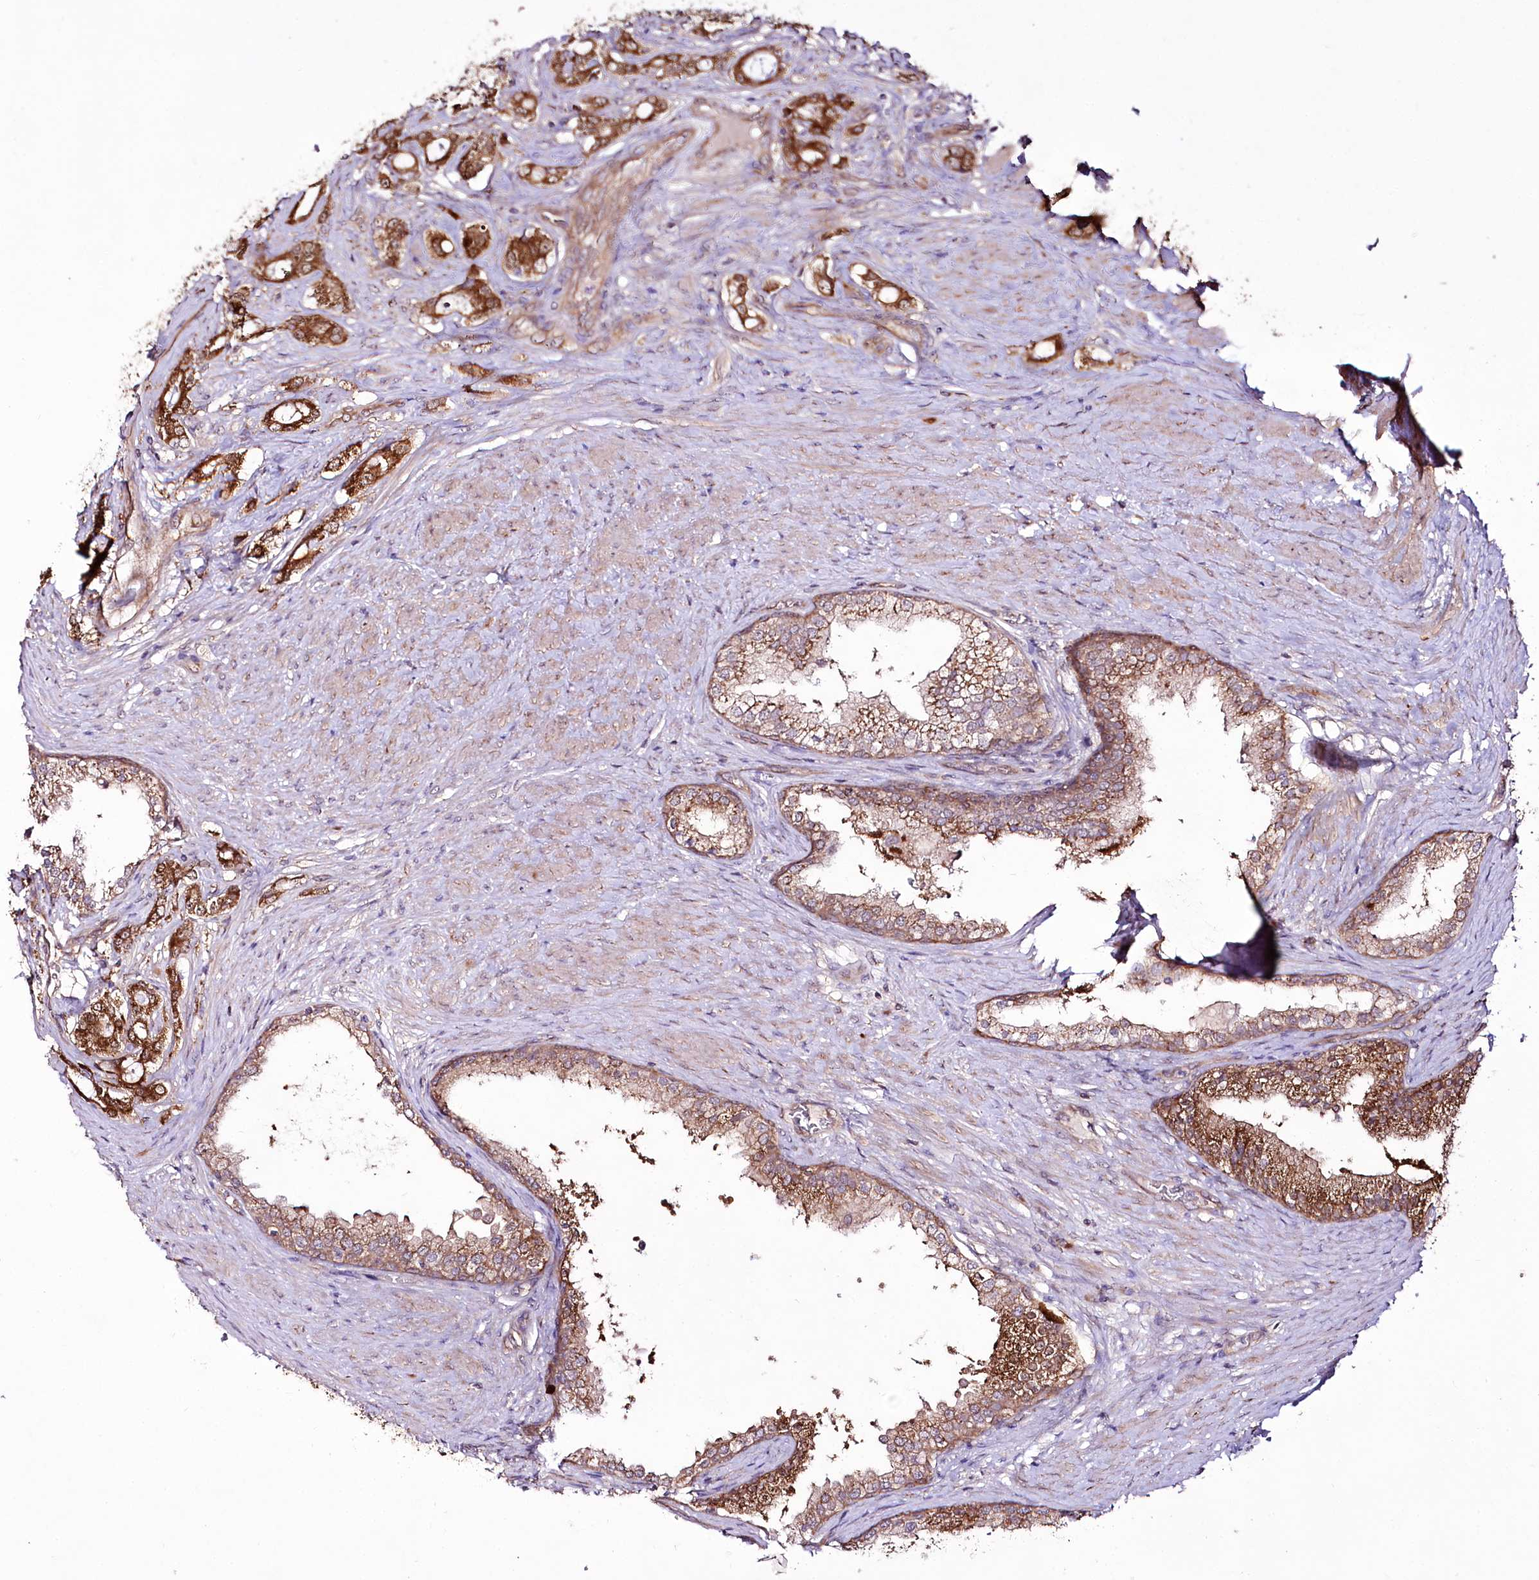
{"staining": {"intensity": "strong", "quantity": "25%-75%", "location": "cytoplasmic/membranous"}, "tissue": "prostate cancer", "cell_type": "Tumor cells", "image_type": "cancer", "snomed": [{"axis": "morphology", "description": "Adenocarcinoma, High grade"}, {"axis": "topography", "description": "Prostate"}], "caption": "Immunohistochemistry image of neoplastic tissue: prostate cancer stained using immunohistochemistry exhibits high levels of strong protein expression localized specifically in the cytoplasmic/membranous of tumor cells, appearing as a cytoplasmic/membranous brown color.", "gene": "REXO2", "patient": {"sex": "male", "age": 63}}